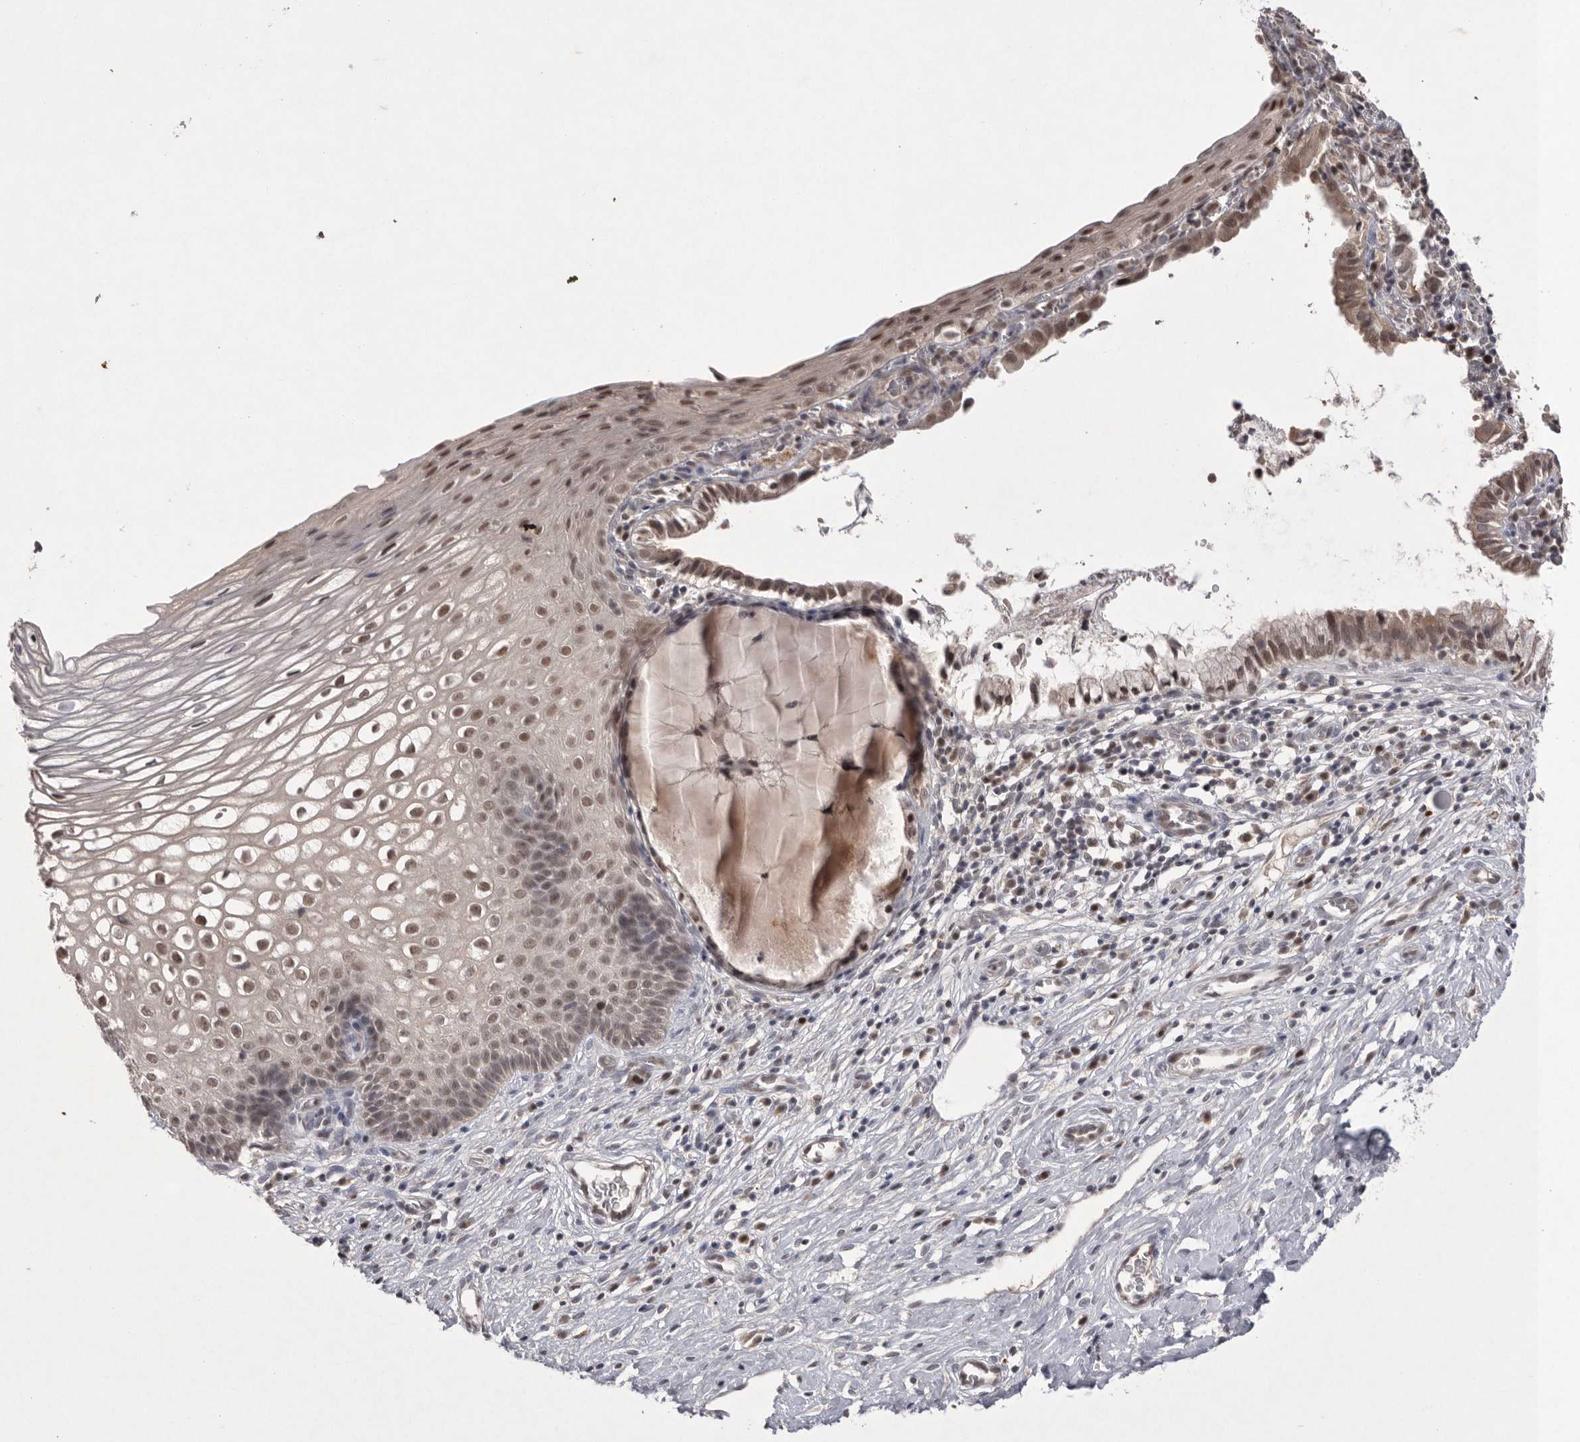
{"staining": {"intensity": "negative", "quantity": "none", "location": "none"}, "tissue": "cervix", "cell_type": "Glandular cells", "image_type": "normal", "snomed": [{"axis": "morphology", "description": "Normal tissue, NOS"}, {"axis": "topography", "description": "Cervix"}], "caption": "IHC image of unremarkable cervix stained for a protein (brown), which reveals no staining in glandular cells. Brightfield microscopy of immunohistochemistry (IHC) stained with DAB (brown) and hematoxylin (blue), captured at high magnification.", "gene": "HUS1", "patient": {"sex": "female", "age": 27}}